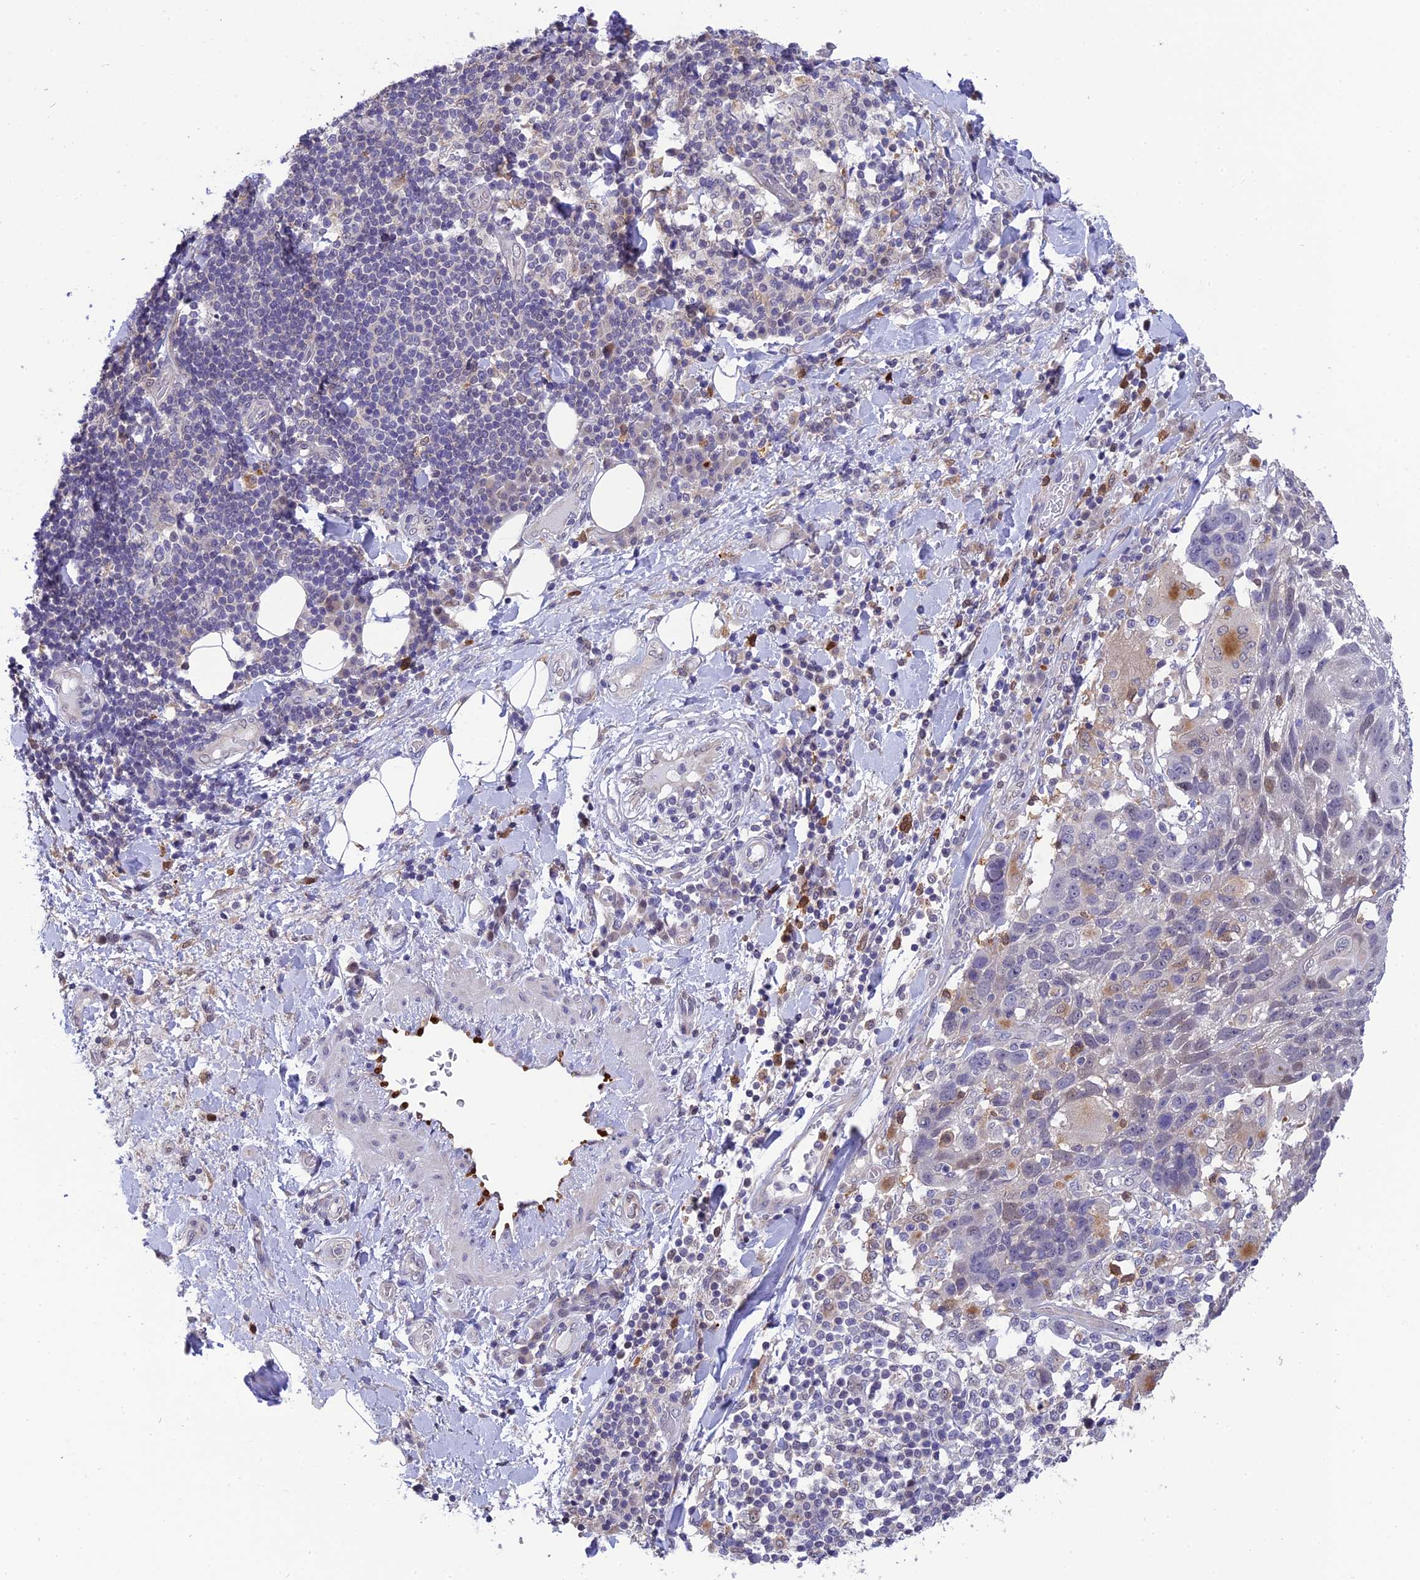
{"staining": {"intensity": "negative", "quantity": "none", "location": "none"}, "tissue": "adipose tissue", "cell_type": "Adipocytes", "image_type": "normal", "snomed": [{"axis": "morphology", "description": "Normal tissue, NOS"}, {"axis": "morphology", "description": "Squamous cell carcinoma, NOS"}, {"axis": "topography", "description": "Lymph node"}, {"axis": "topography", "description": "Bronchus"}, {"axis": "topography", "description": "Lung"}], "caption": "There is no significant expression in adipocytes of adipose tissue. (DAB IHC with hematoxylin counter stain).", "gene": "KCTD14", "patient": {"sex": "male", "age": 66}}